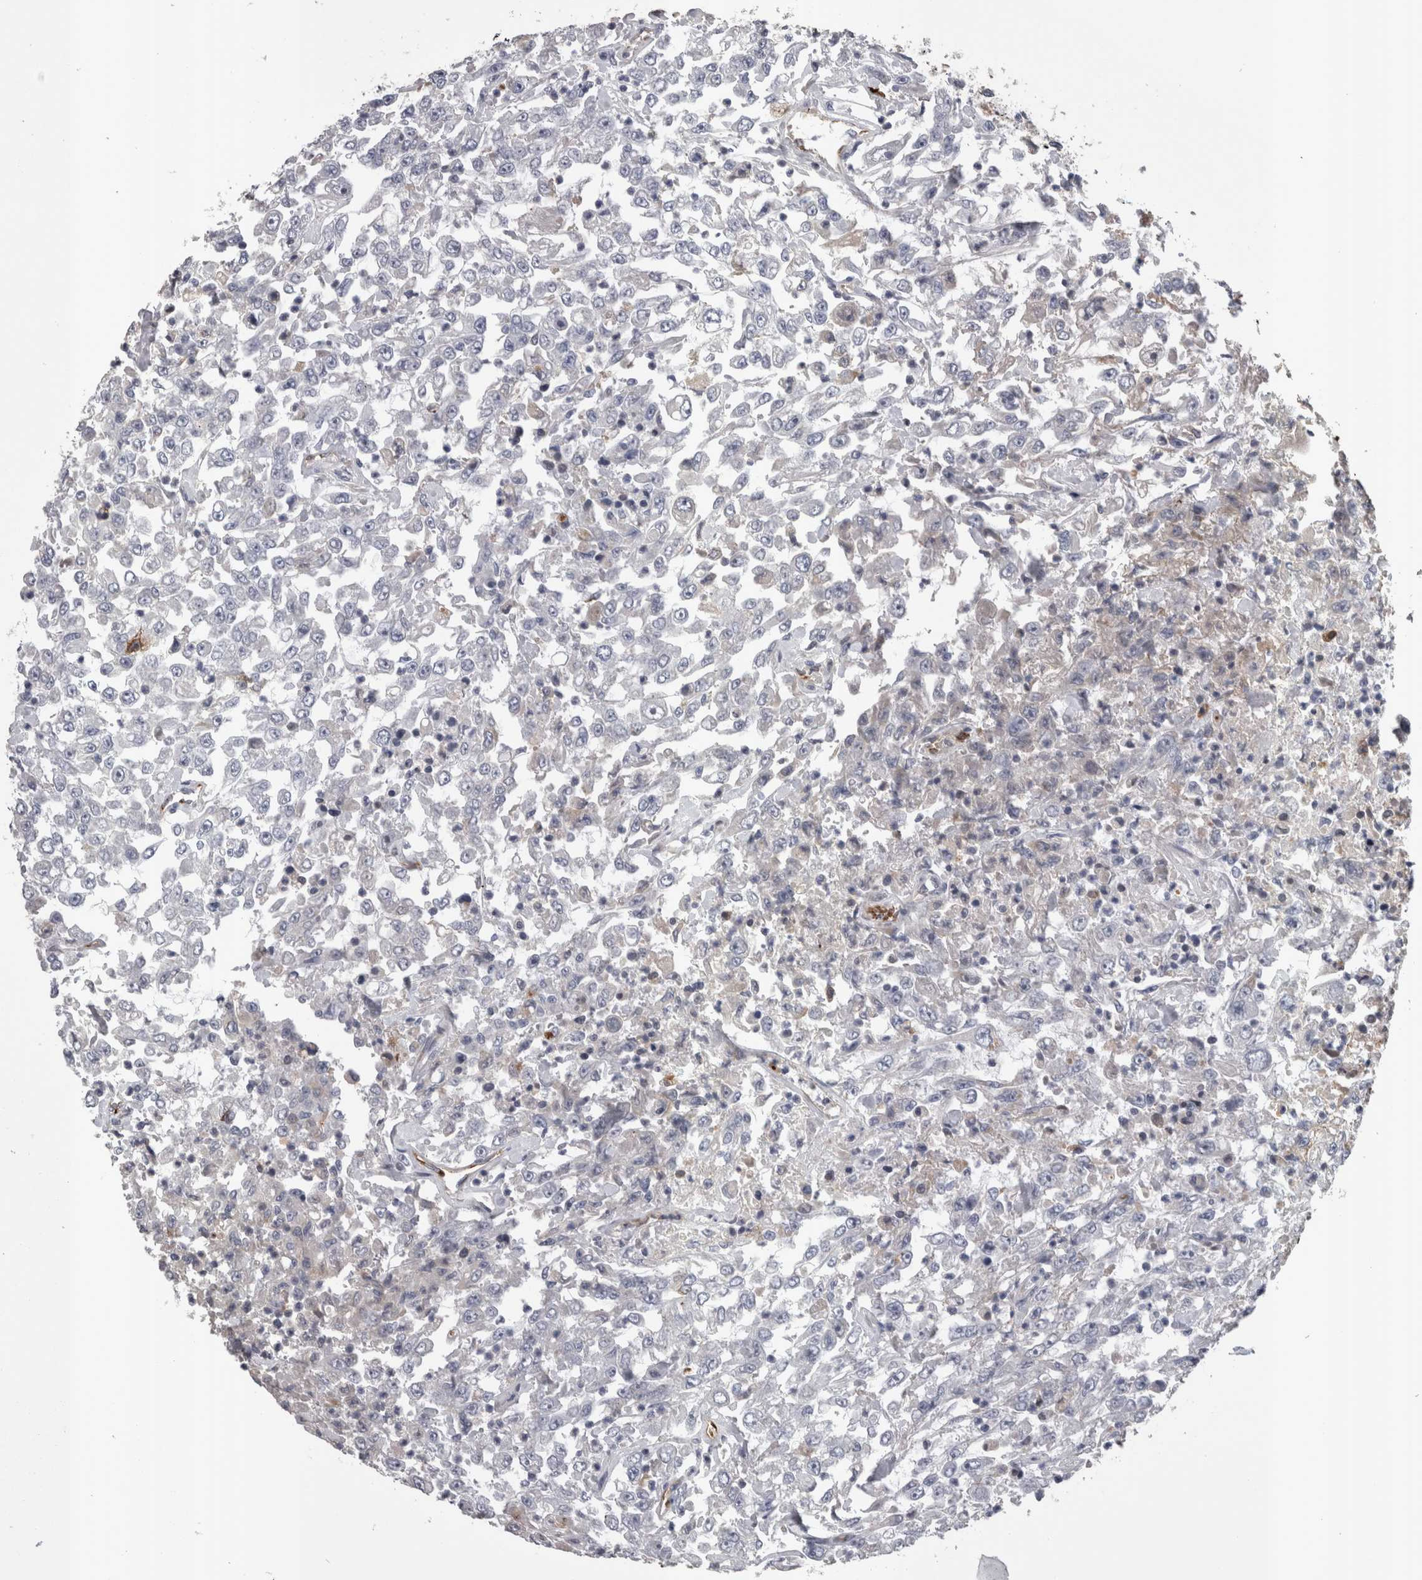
{"staining": {"intensity": "negative", "quantity": "none", "location": "none"}, "tissue": "urothelial cancer", "cell_type": "Tumor cells", "image_type": "cancer", "snomed": [{"axis": "morphology", "description": "Urothelial carcinoma, High grade"}, {"axis": "topography", "description": "Urinary bladder"}], "caption": "Tumor cells show no significant positivity in urothelial cancer.", "gene": "STC1", "patient": {"sex": "male", "age": 46}}